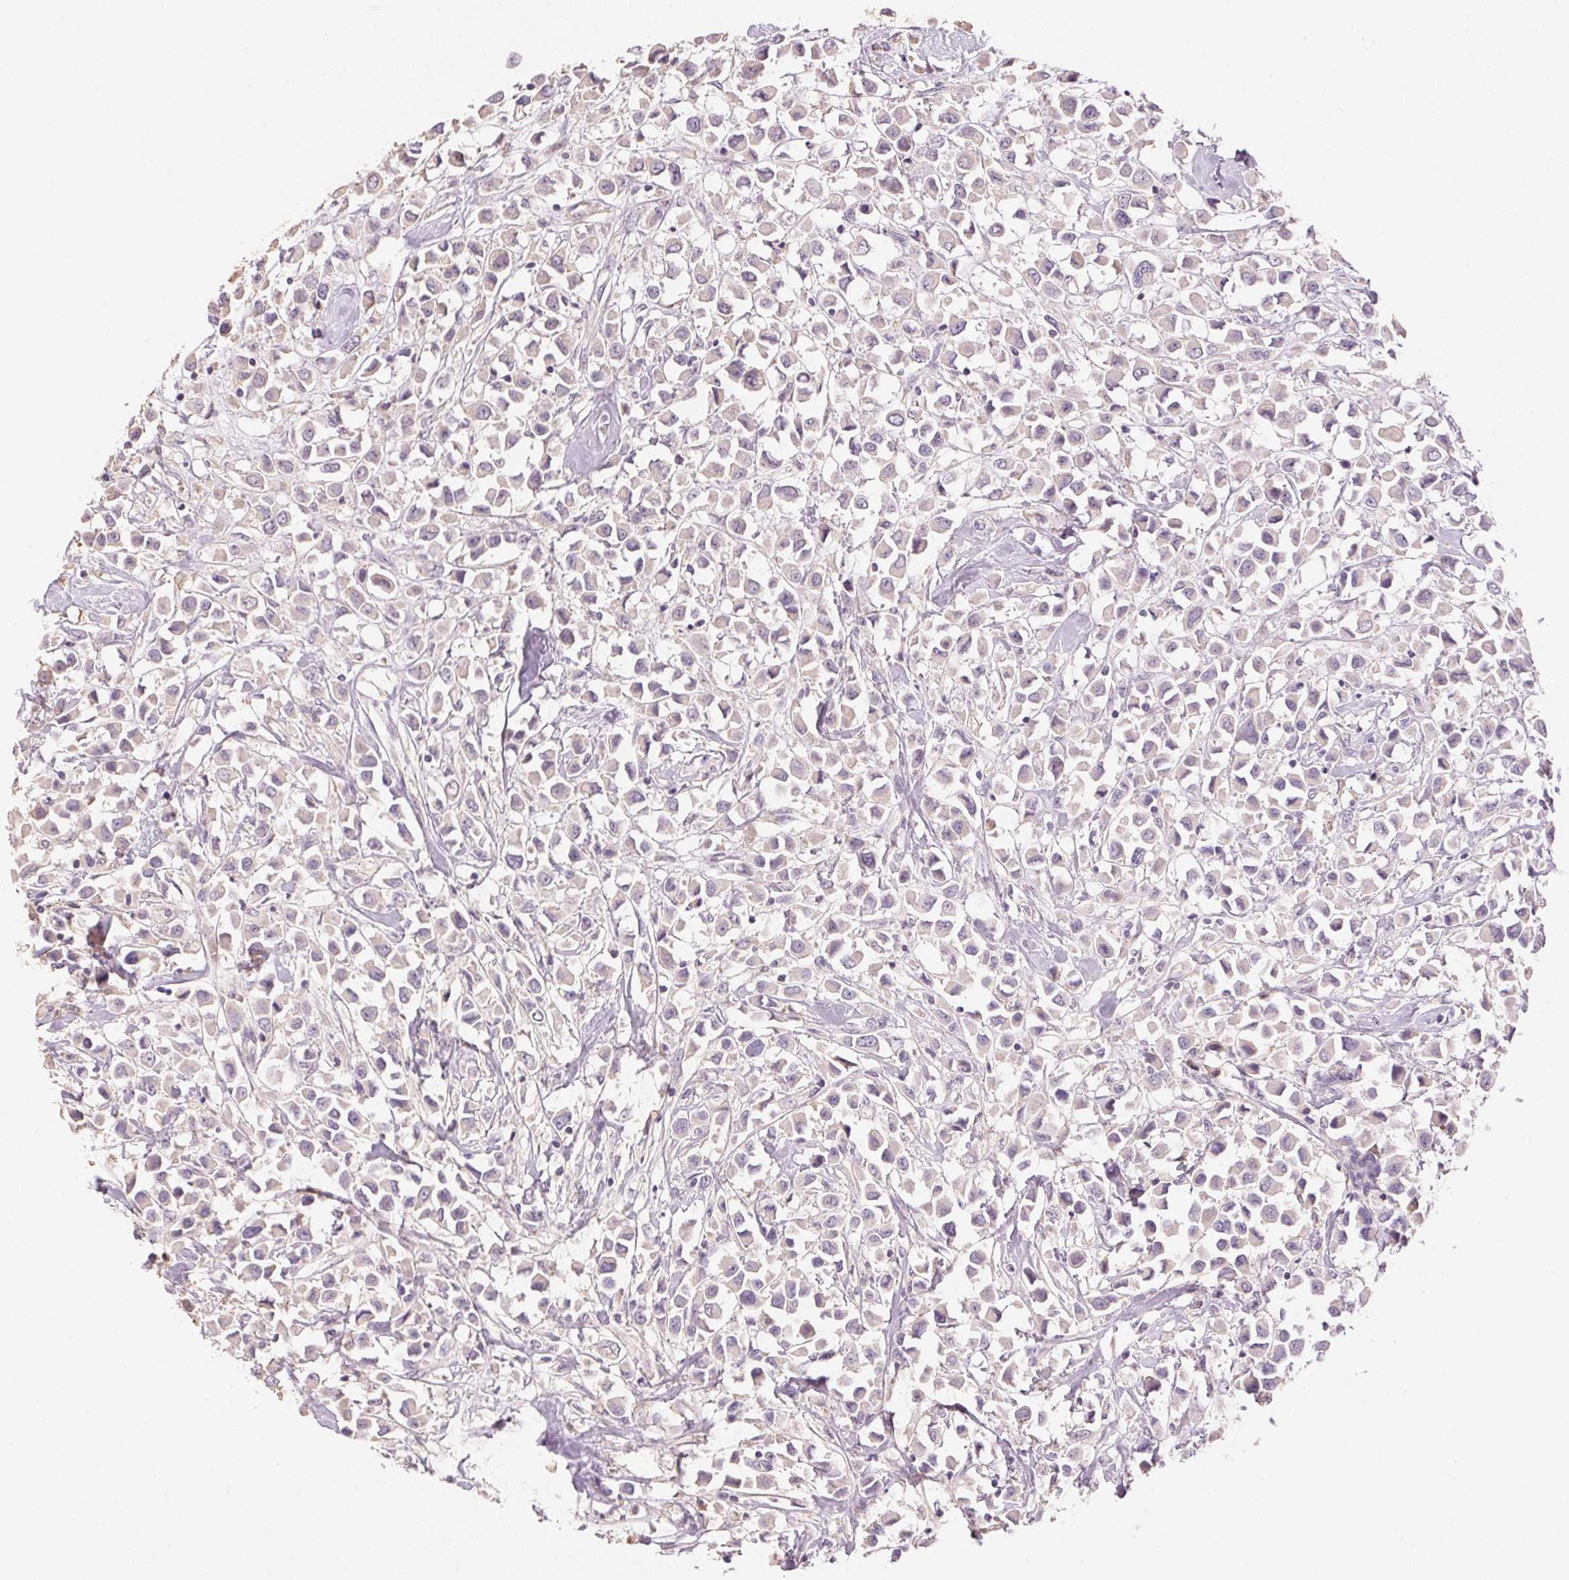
{"staining": {"intensity": "negative", "quantity": "none", "location": "none"}, "tissue": "breast cancer", "cell_type": "Tumor cells", "image_type": "cancer", "snomed": [{"axis": "morphology", "description": "Duct carcinoma"}, {"axis": "topography", "description": "Breast"}], "caption": "Invasive ductal carcinoma (breast) was stained to show a protein in brown. There is no significant positivity in tumor cells. (Brightfield microscopy of DAB (3,3'-diaminobenzidine) IHC at high magnification).", "gene": "LYZL6", "patient": {"sex": "female", "age": 61}}